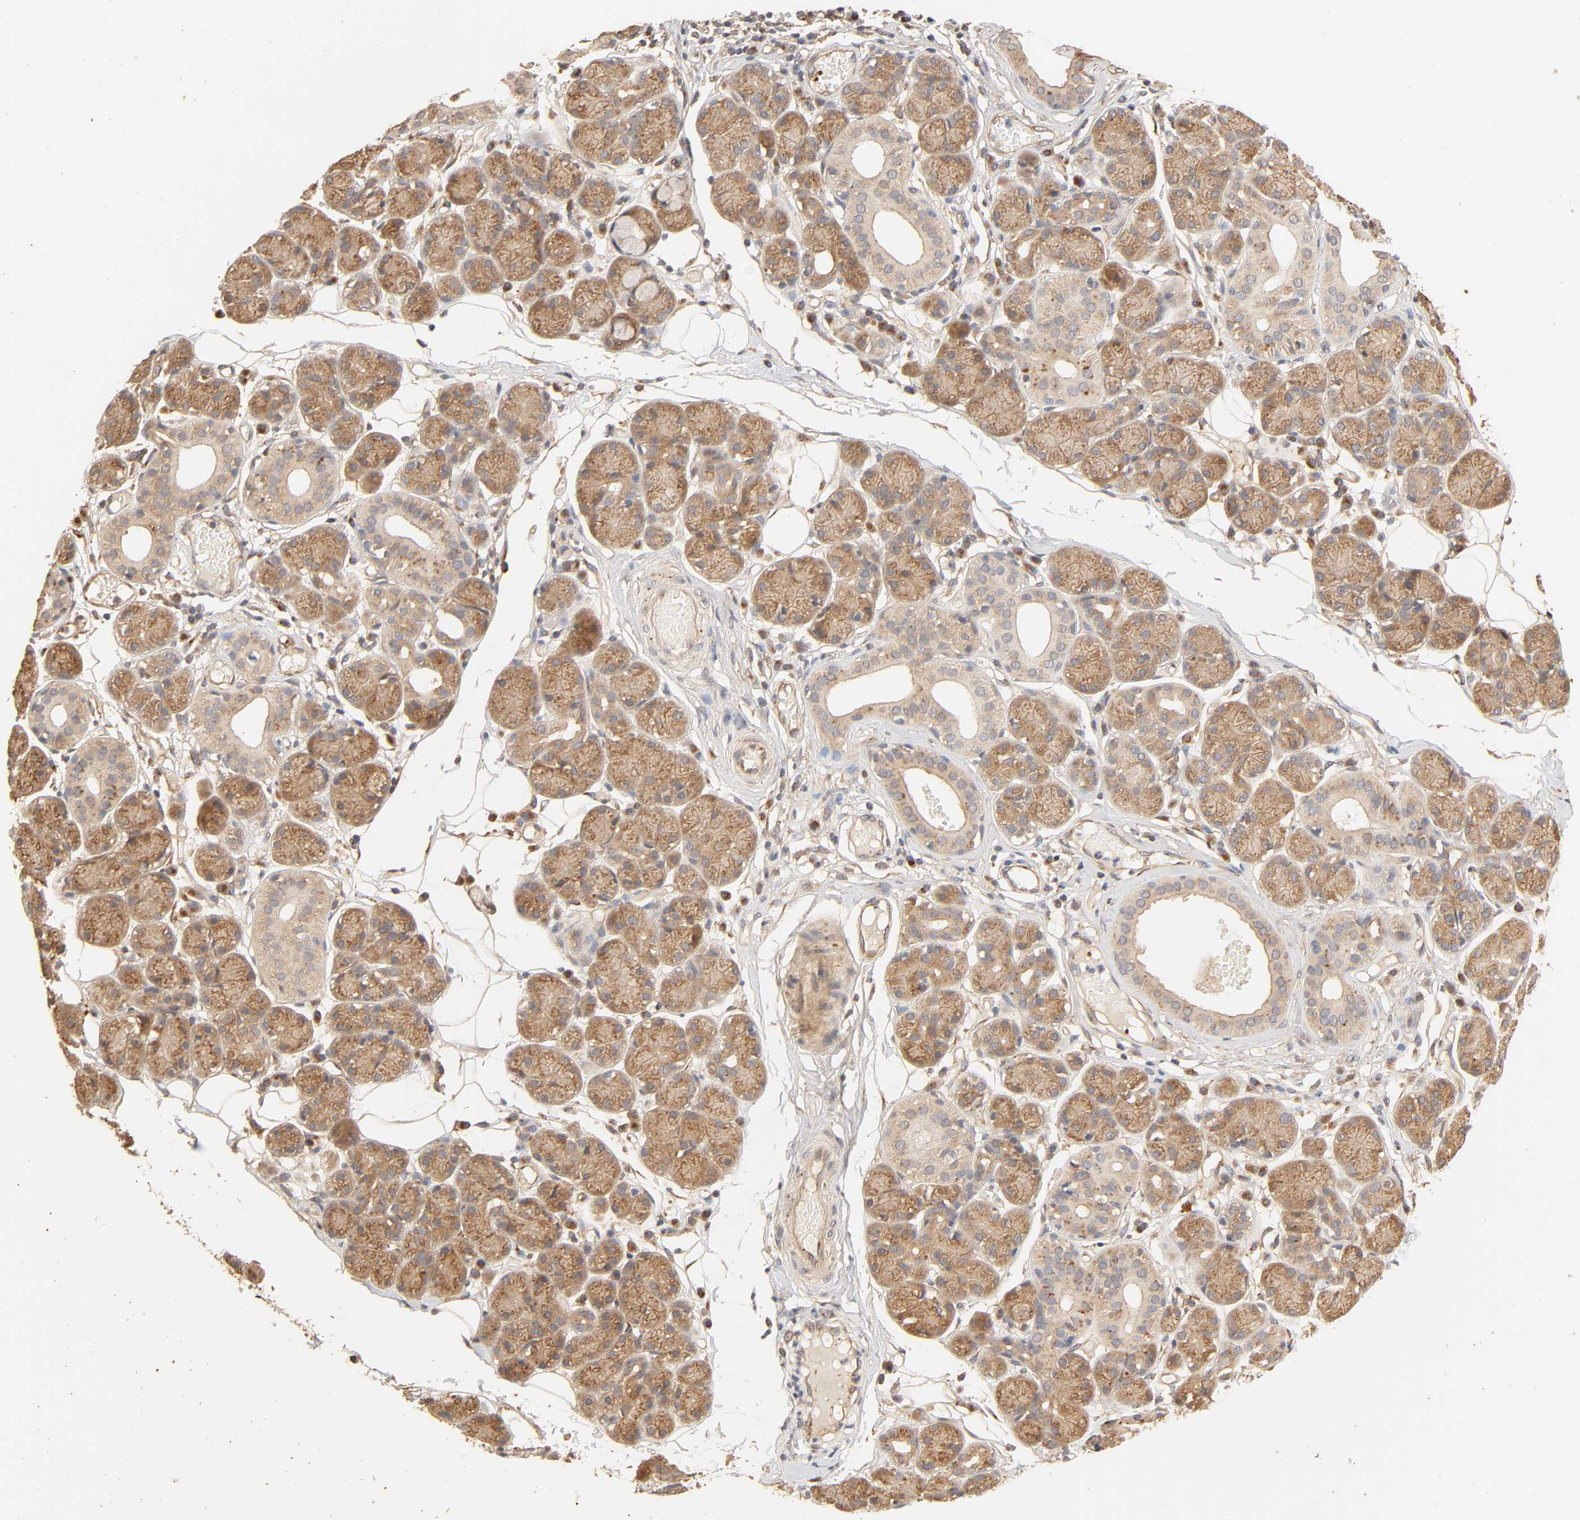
{"staining": {"intensity": "strong", "quantity": ">75%", "location": "cytoplasmic/membranous"}, "tissue": "salivary gland", "cell_type": "Glandular cells", "image_type": "normal", "snomed": [{"axis": "morphology", "description": "Normal tissue, NOS"}, {"axis": "topography", "description": "Salivary gland"}], "caption": "The photomicrograph exhibits a brown stain indicating the presence of a protein in the cytoplasmic/membranous of glandular cells in salivary gland. (DAB IHC with brightfield microscopy, high magnification).", "gene": "EPS8", "patient": {"sex": "male", "age": 54}}